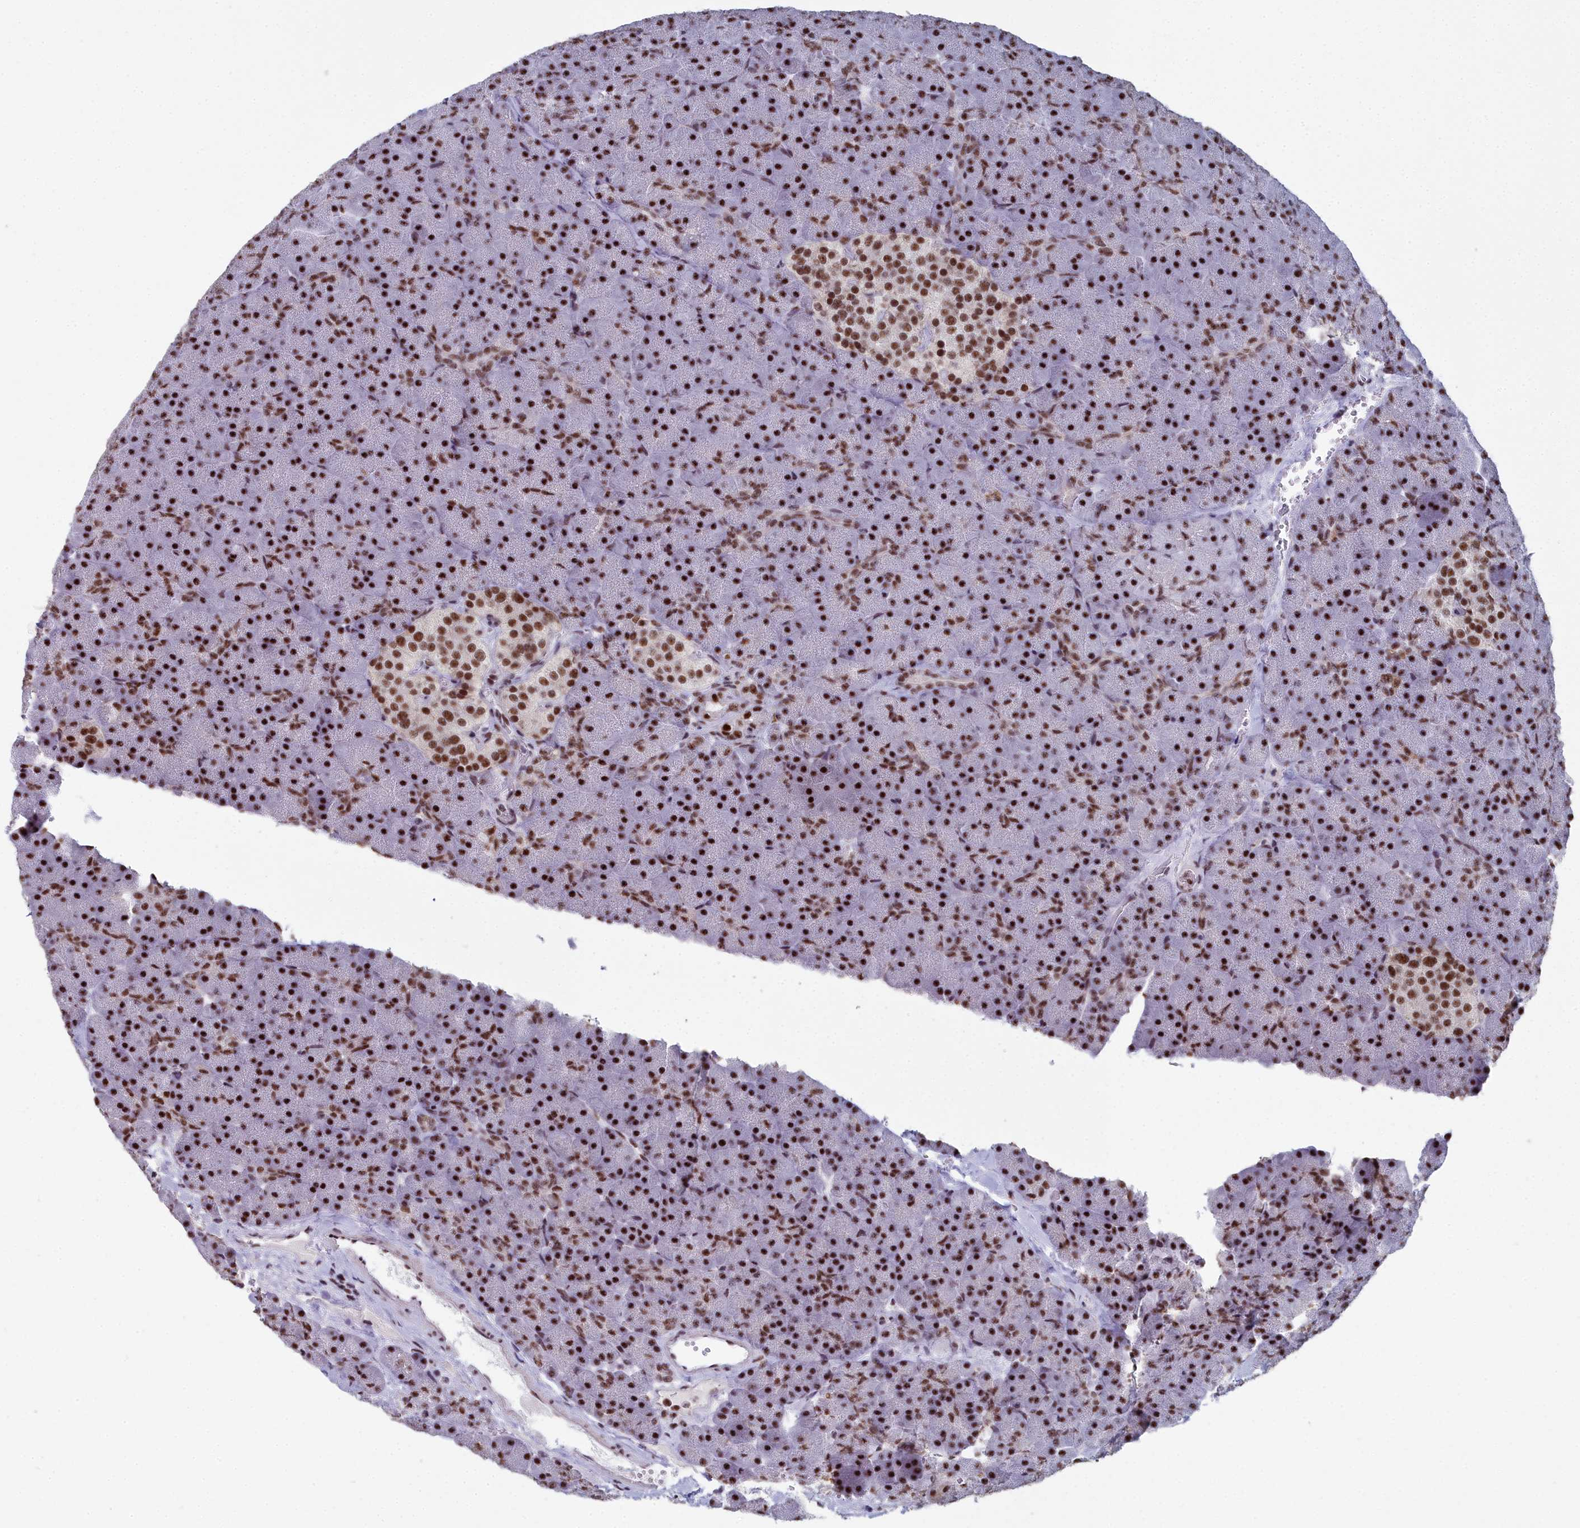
{"staining": {"intensity": "strong", "quantity": ">75%", "location": "nuclear"}, "tissue": "pancreas", "cell_type": "Exocrine glandular cells", "image_type": "normal", "snomed": [{"axis": "morphology", "description": "Normal tissue, NOS"}, {"axis": "topography", "description": "Pancreas"}], "caption": "Immunohistochemical staining of normal human pancreas shows high levels of strong nuclear expression in approximately >75% of exocrine glandular cells.", "gene": "SF3B3", "patient": {"sex": "male", "age": 36}}